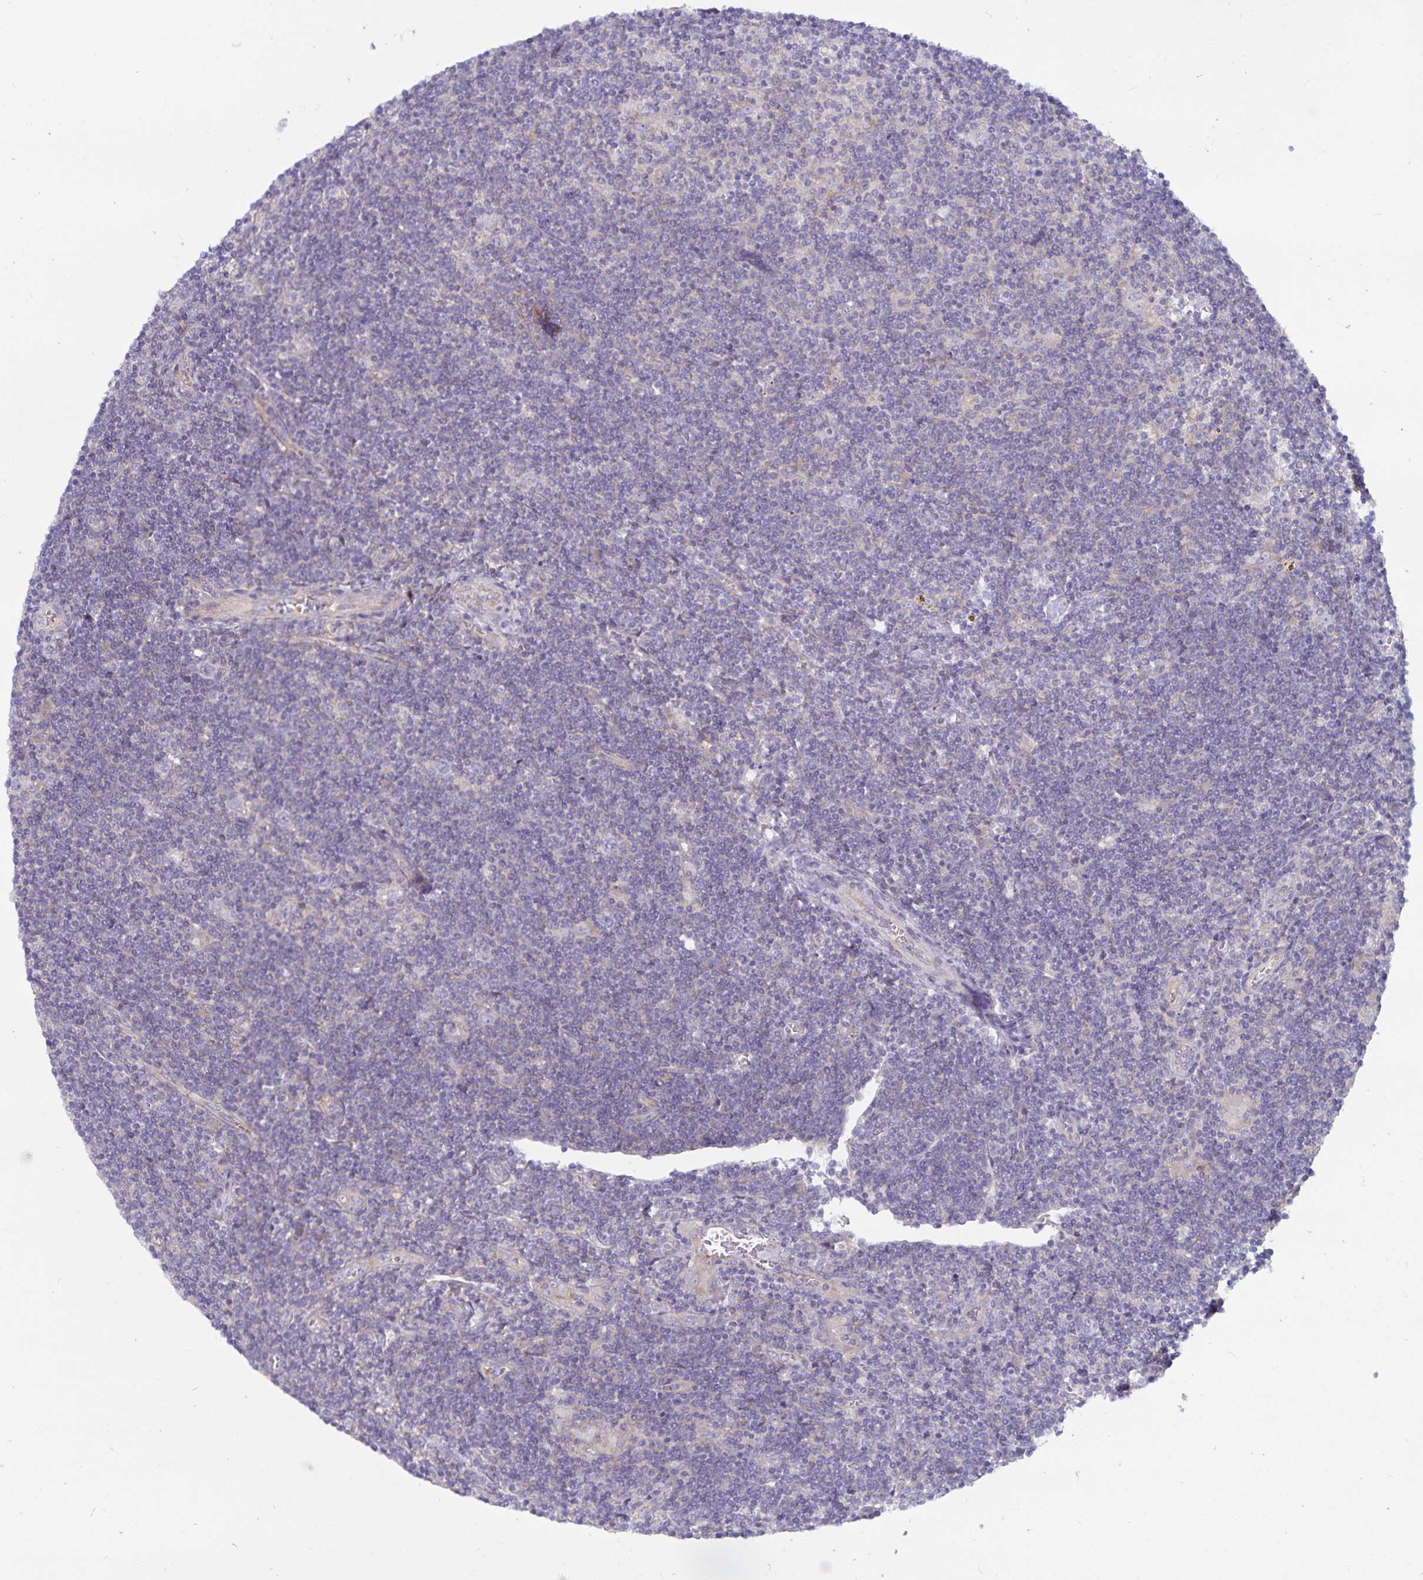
{"staining": {"intensity": "negative", "quantity": "none", "location": "none"}, "tissue": "lymphoma", "cell_type": "Tumor cells", "image_type": "cancer", "snomed": [{"axis": "morphology", "description": "Hodgkin's disease, NOS"}, {"axis": "topography", "description": "Lymph node"}], "caption": "Immunohistochemical staining of Hodgkin's disease demonstrates no significant expression in tumor cells.", "gene": "FAM120A", "patient": {"sex": "male", "age": 40}}